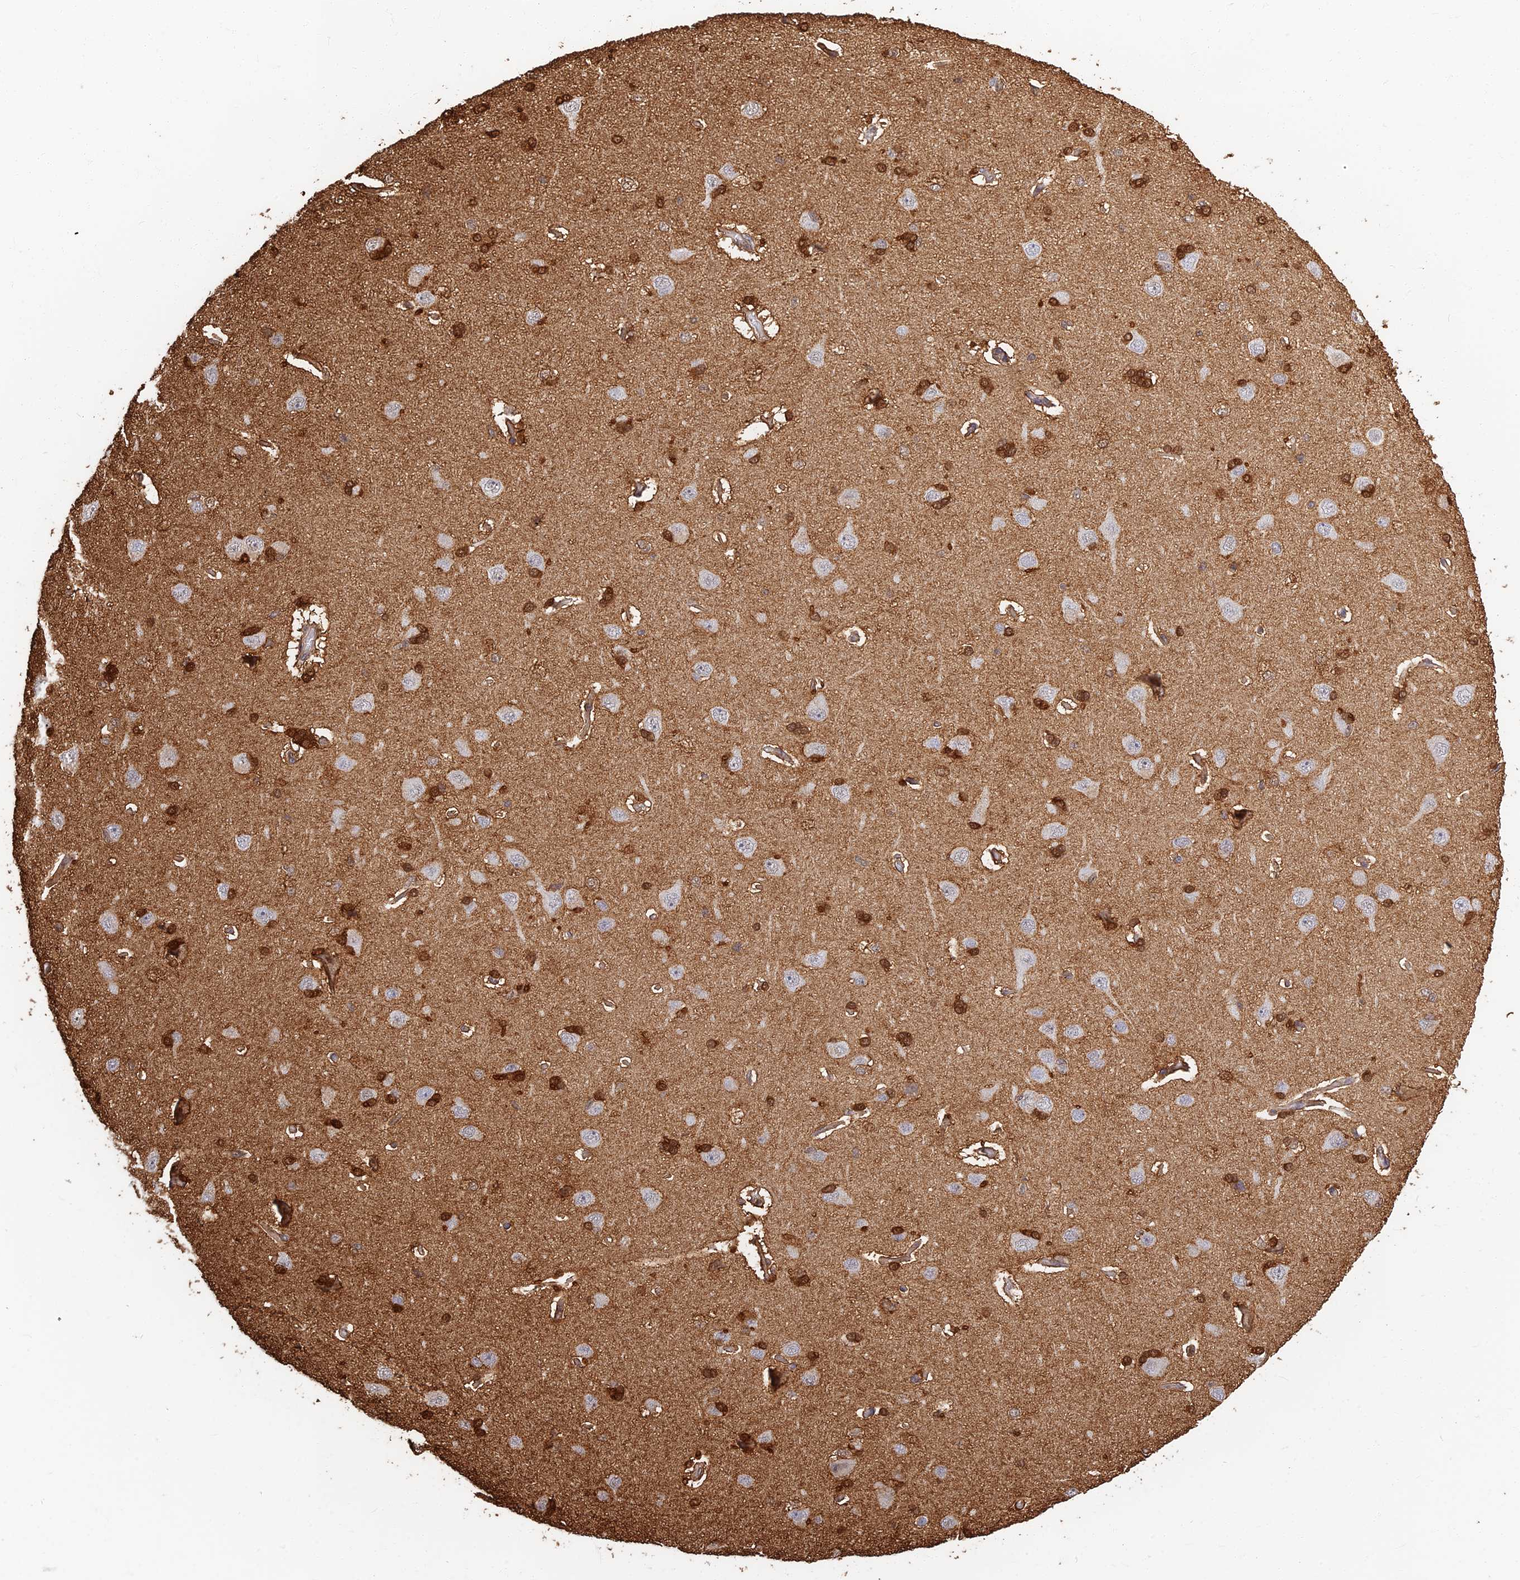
{"staining": {"intensity": "negative", "quantity": "none", "location": "none"}, "tissue": "cerebral cortex", "cell_type": "Endothelial cells", "image_type": "normal", "snomed": [{"axis": "morphology", "description": "Normal tissue, NOS"}, {"axis": "topography", "description": "Cerebral cortex"}], "caption": "High power microscopy micrograph of an immunohistochemistry histopathology image of unremarkable cerebral cortex, revealing no significant expression in endothelial cells. (DAB (3,3'-diaminobenzidine) immunohistochemistry (IHC) with hematoxylin counter stain).", "gene": "LRRN3", "patient": {"sex": "male", "age": 62}}